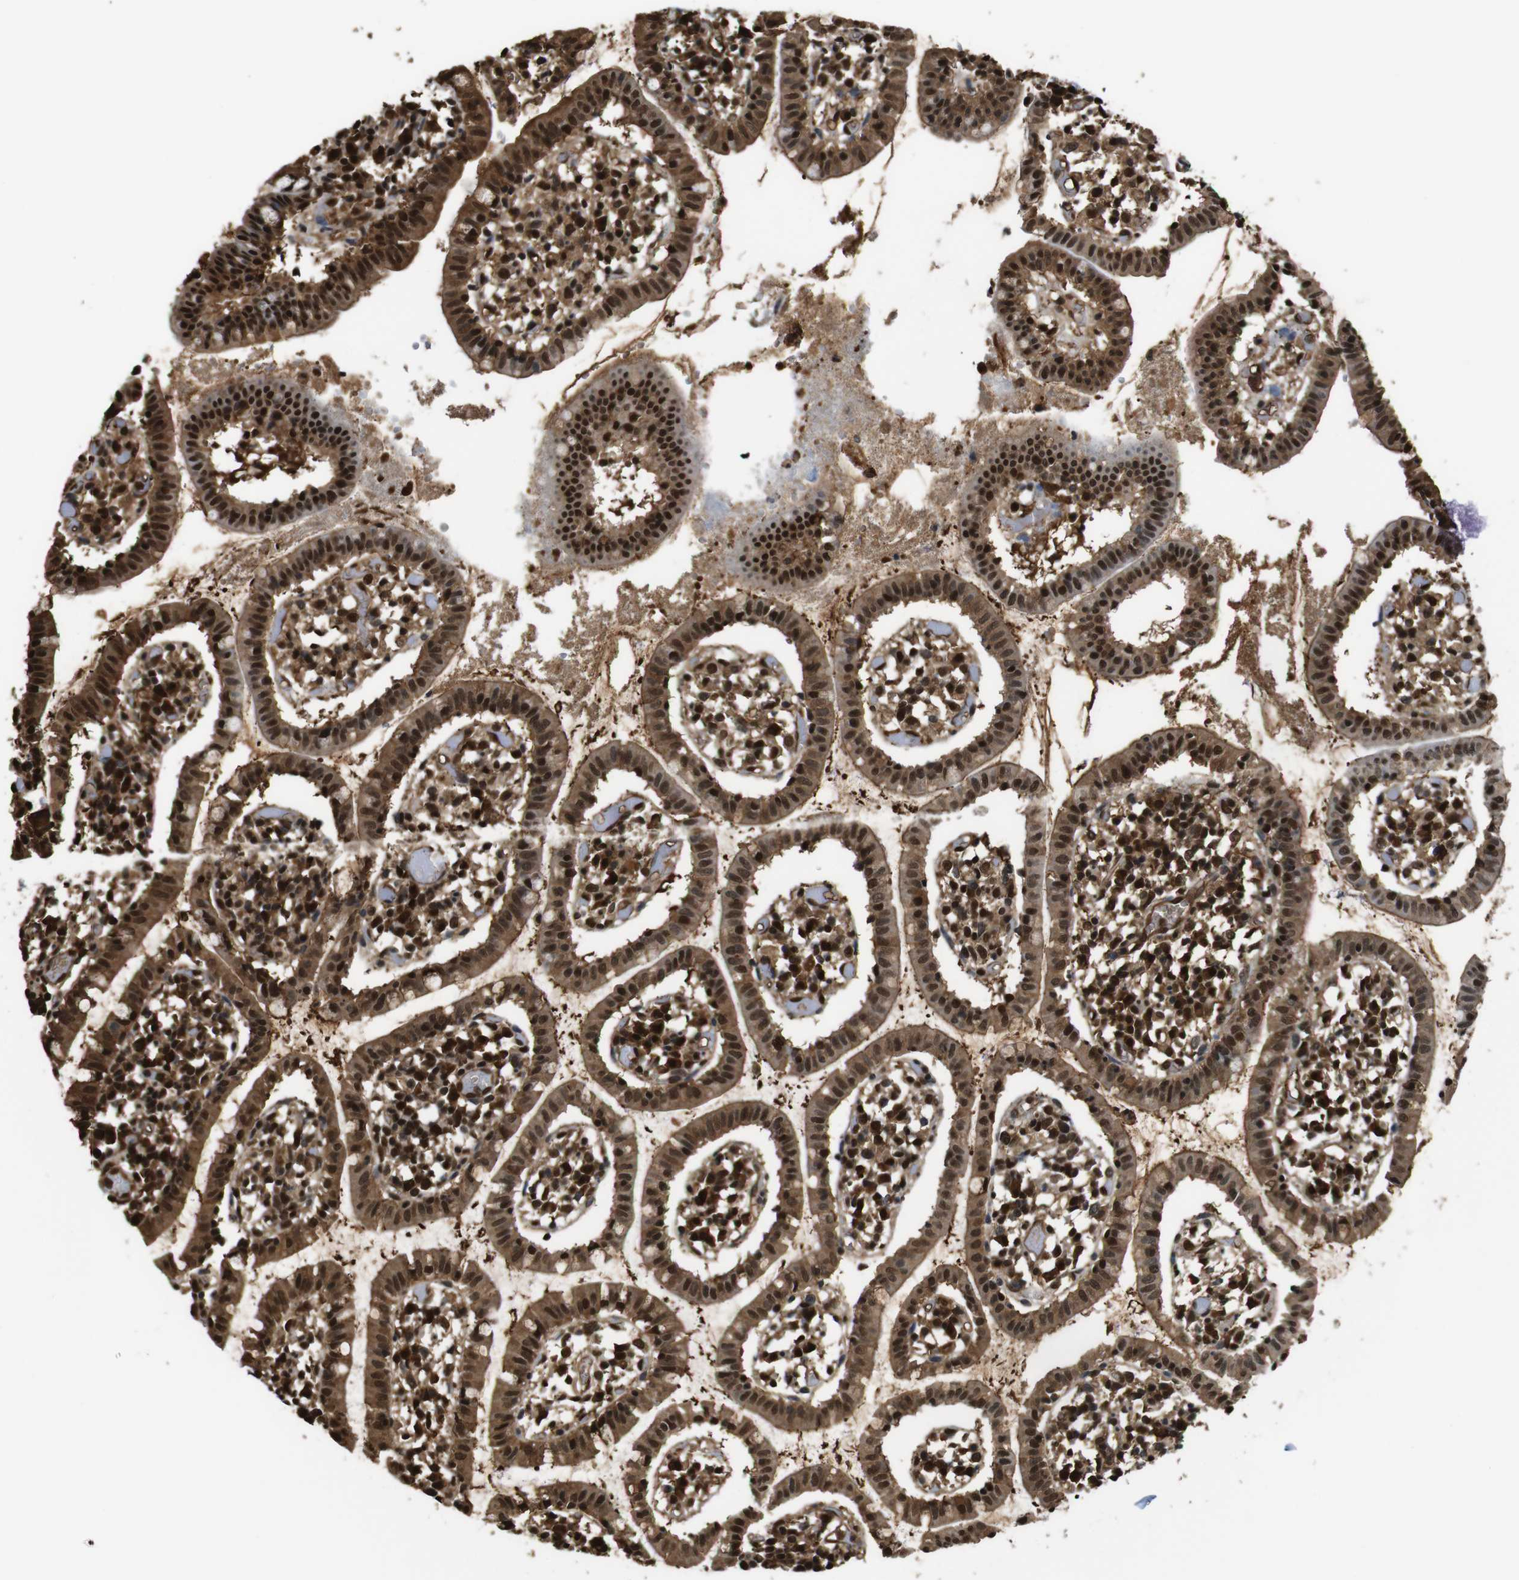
{"staining": {"intensity": "strong", "quantity": ">75%", "location": "cytoplasmic/membranous,nuclear"}, "tissue": "small intestine", "cell_type": "Glandular cells", "image_type": "normal", "snomed": [{"axis": "morphology", "description": "Normal tissue, NOS"}, {"axis": "morphology", "description": "Cystadenocarcinoma, serous, Metastatic site"}, {"axis": "topography", "description": "Small intestine"}], "caption": "Strong cytoplasmic/membranous,nuclear expression is seen in approximately >75% of glandular cells in unremarkable small intestine. Immunohistochemistry stains the protein of interest in brown and the nuclei are stained blue.", "gene": "VCP", "patient": {"sex": "female", "age": 61}}